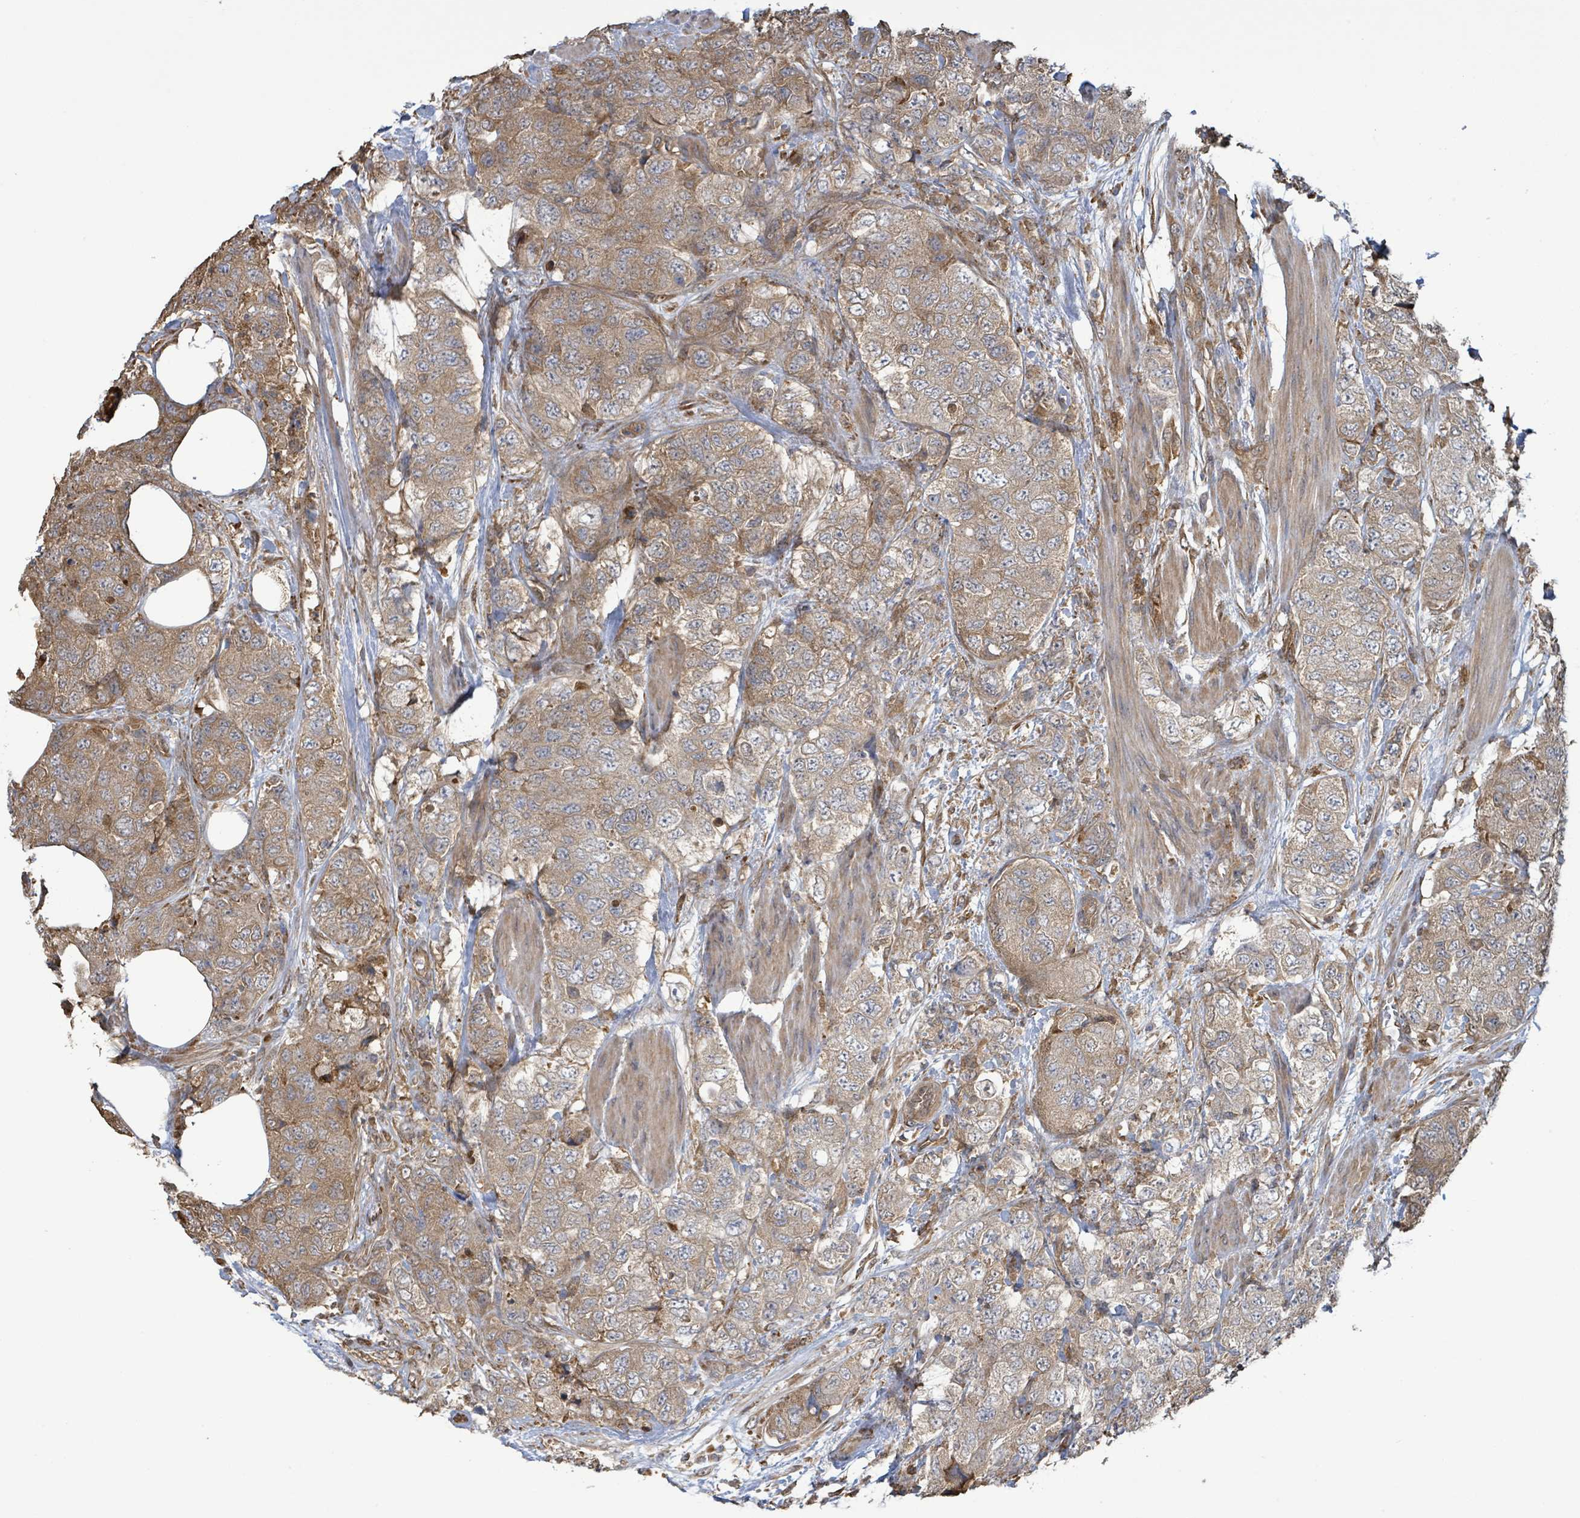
{"staining": {"intensity": "moderate", "quantity": ">75%", "location": "cytoplasmic/membranous"}, "tissue": "urothelial cancer", "cell_type": "Tumor cells", "image_type": "cancer", "snomed": [{"axis": "morphology", "description": "Urothelial carcinoma, High grade"}, {"axis": "topography", "description": "Urinary bladder"}], "caption": "Immunohistochemistry of urothelial carcinoma (high-grade) demonstrates medium levels of moderate cytoplasmic/membranous staining in about >75% of tumor cells.", "gene": "ARPIN", "patient": {"sex": "female", "age": 78}}